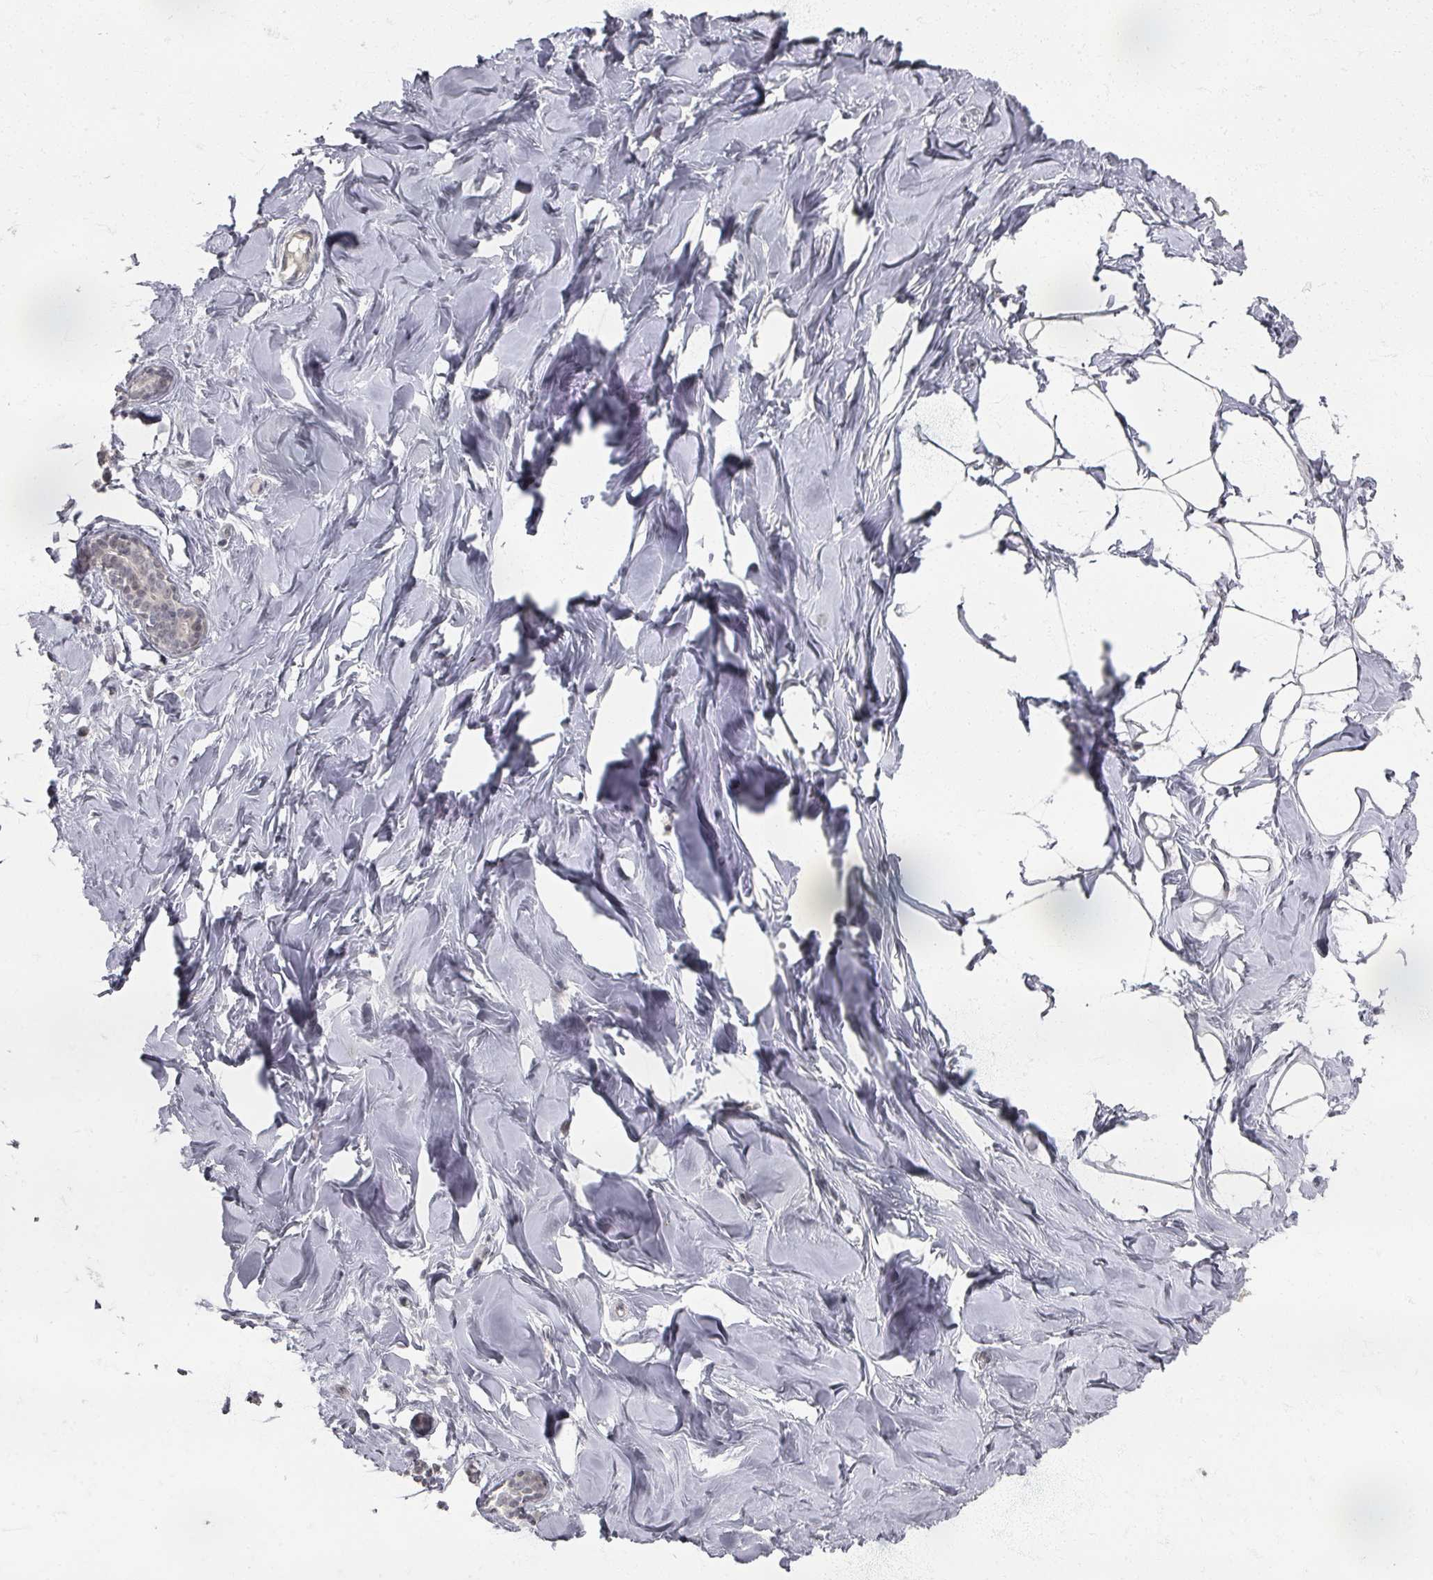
{"staining": {"intensity": "negative", "quantity": "none", "location": "none"}, "tissue": "breast", "cell_type": "Adipocytes", "image_type": "normal", "snomed": [{"axis": "morphology", "description": "Normal tissue, NOS"}, {"axis": "topography", "description": "Breast"}], "caption": "Breast stained for a protein using IHC displays no staining adipocytes.", "gene": "PSKH1", "patient": {"sex": "female", "age": 23}}